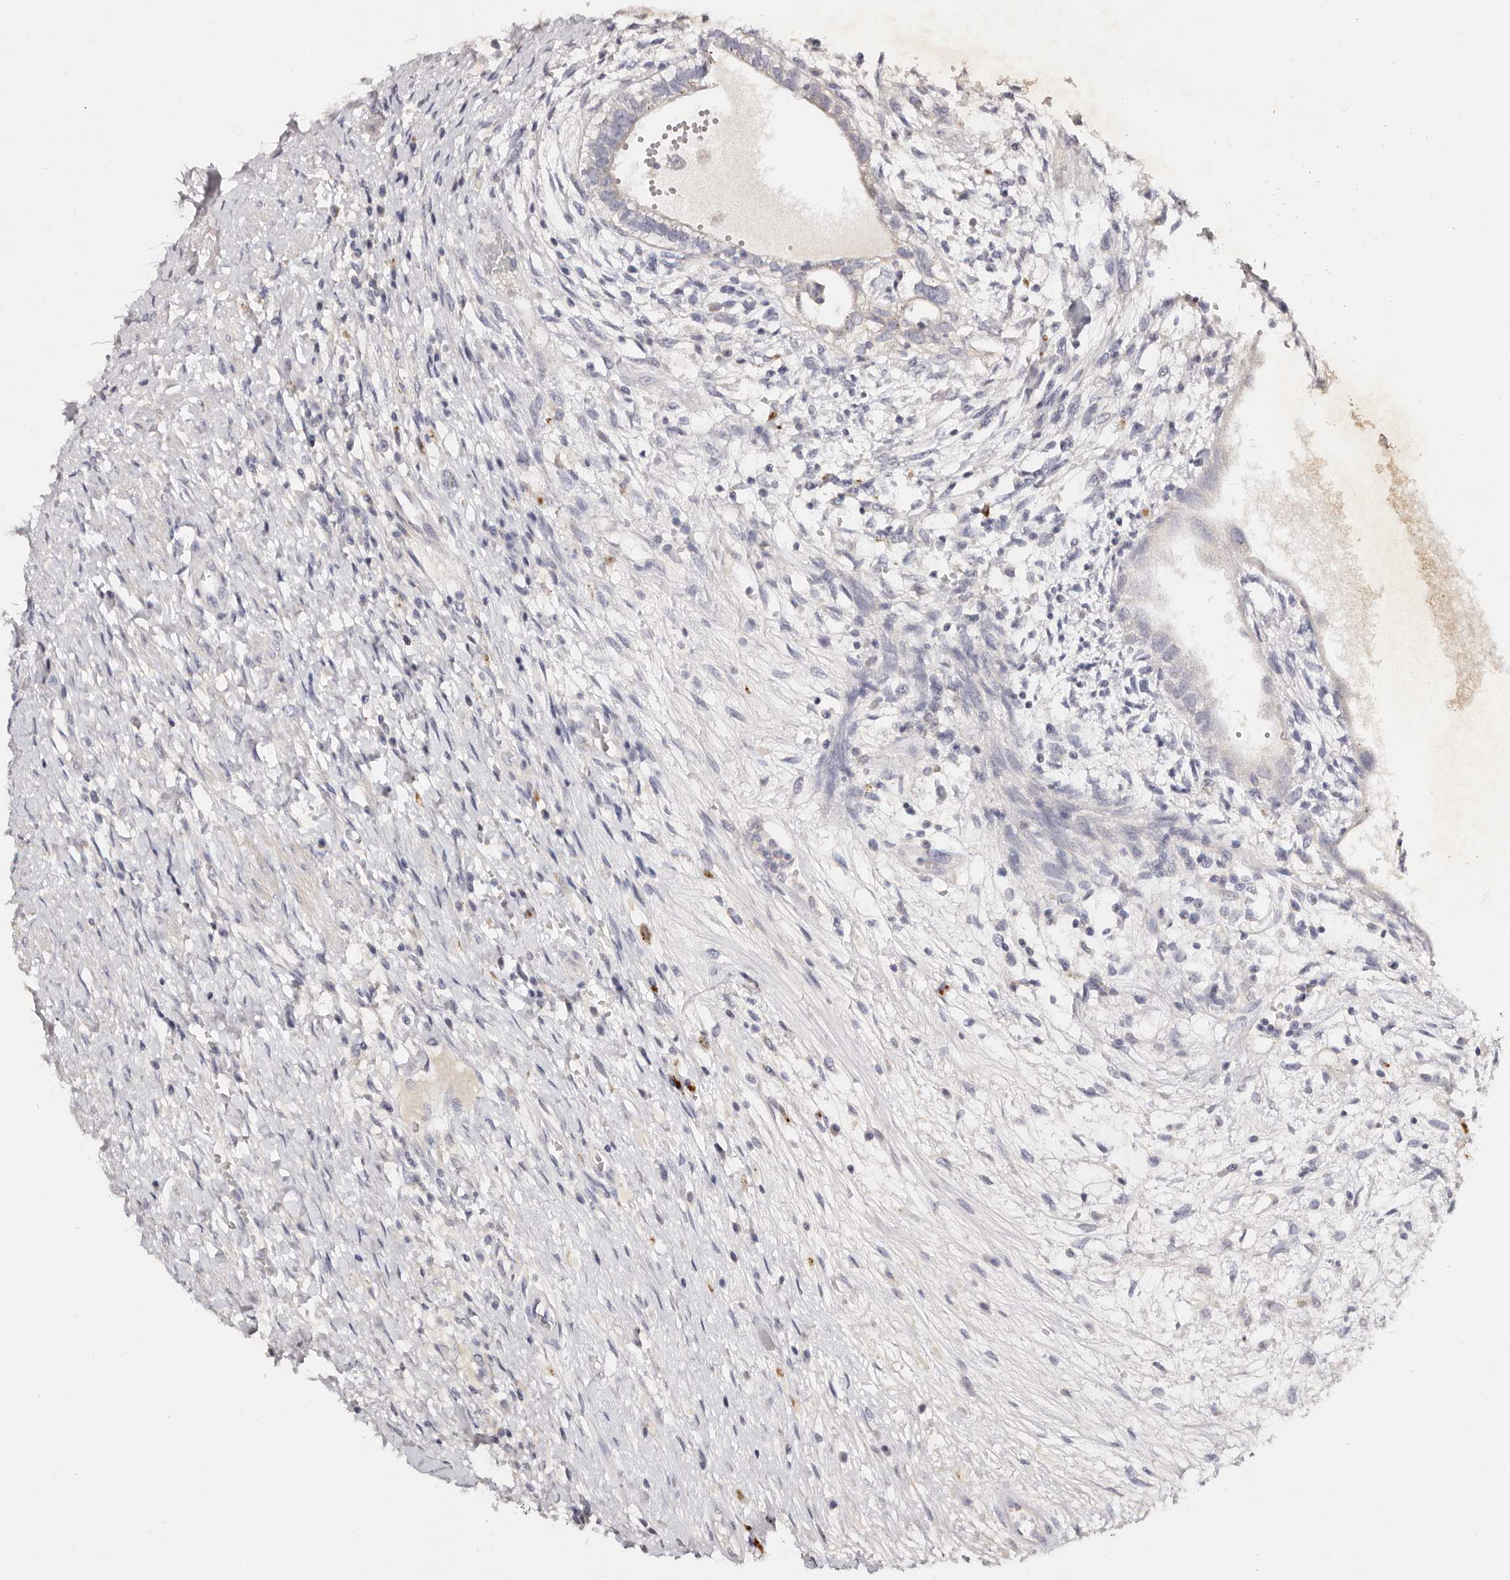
{"staining": {"intensity": "negative", "quantity": "none", "location": "none"}, "tissue": "testis cancer", "cell_type": "Tumor cells", "image_type": "cancer", "snomed": [{"axis": "morphology", "description": "Carcinoma, Embryonal, NOS"}, {"axis": "topography", "description": "Testis"}], "caption": "This is an immunohistochemistry image of human testis cancer. There is no expression in tumor cells.", "gene": "MRPS33", "patient": {"sex": "male", "age": 26}}